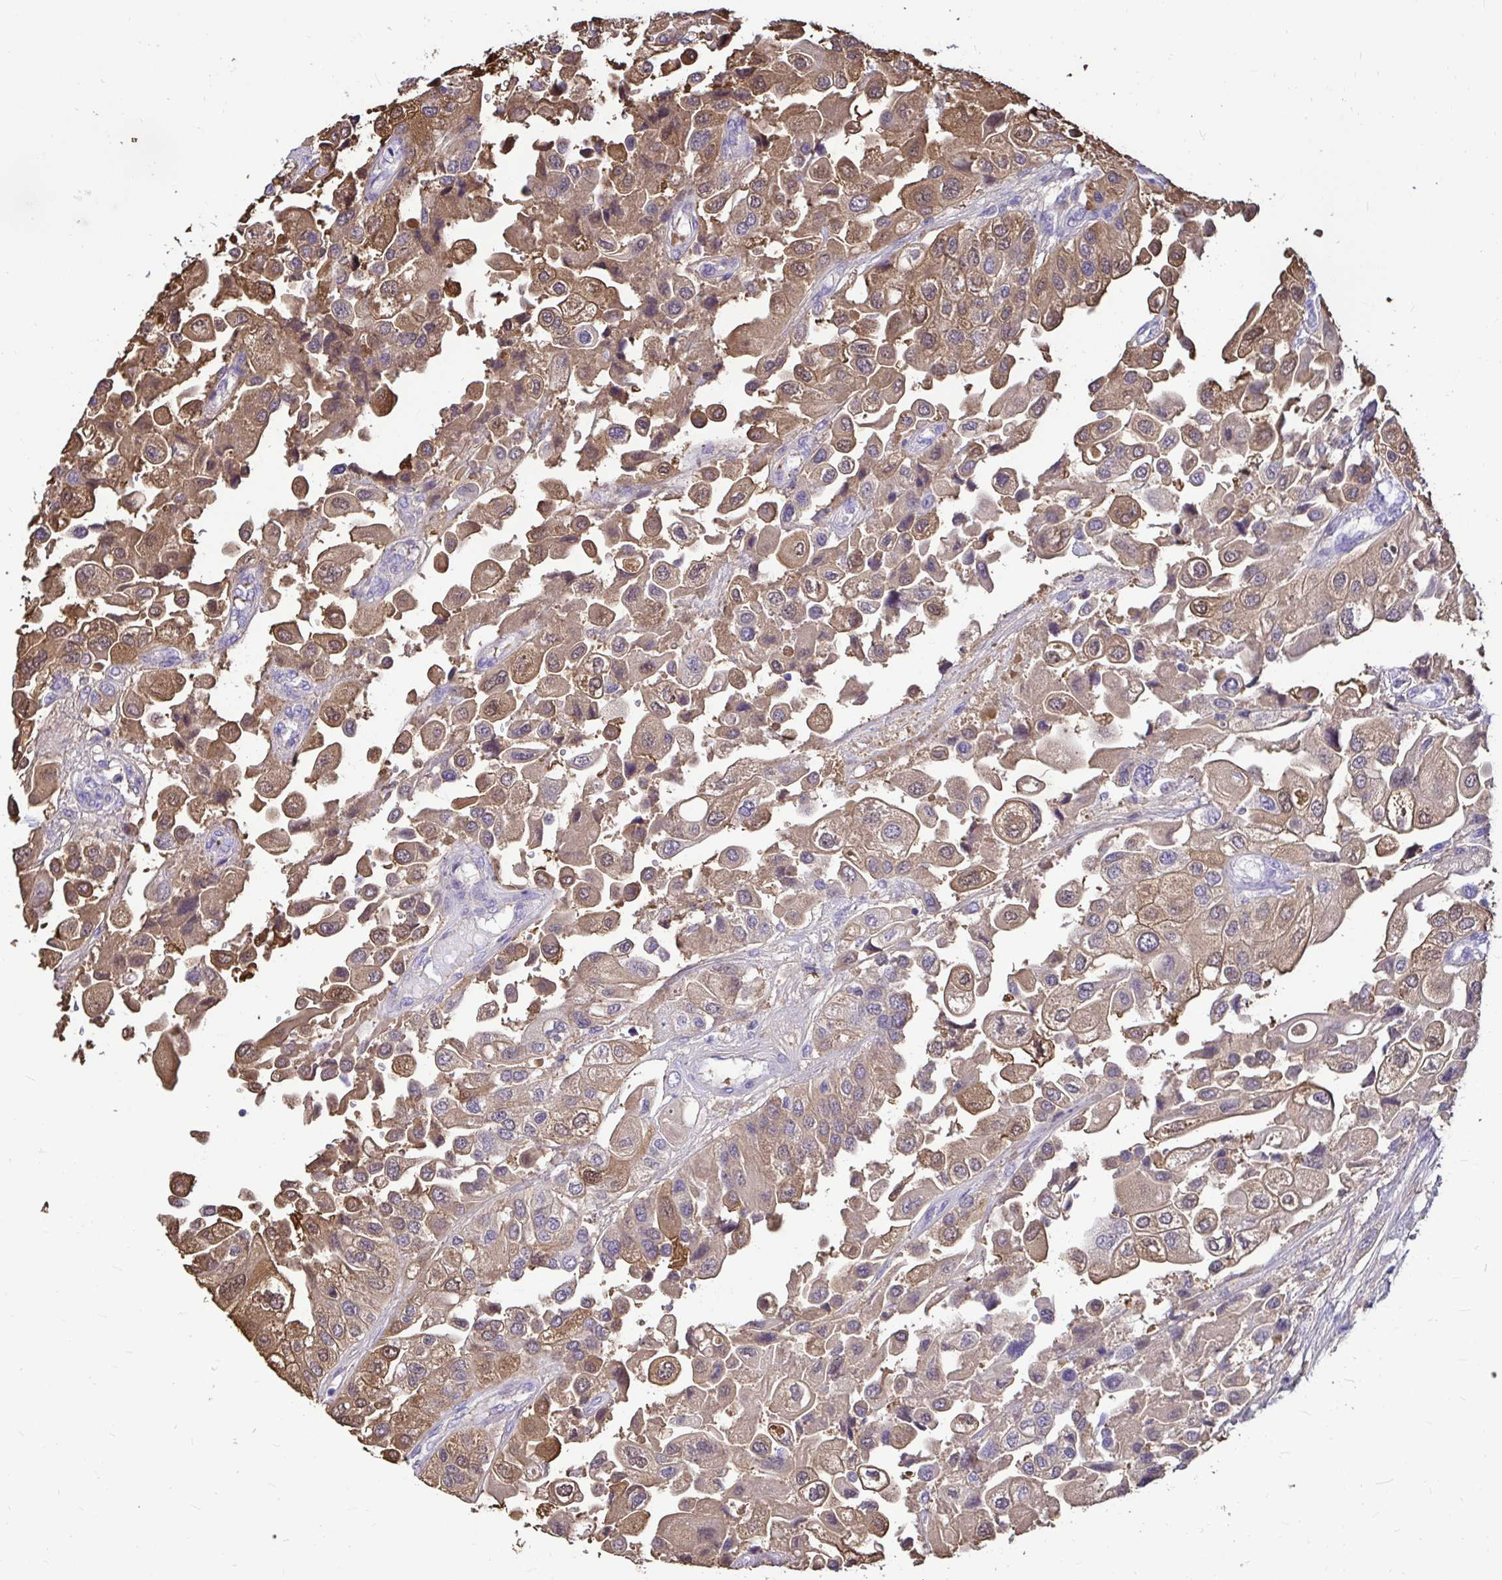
{"staining": {"intensity": "moderate", "quantity": ">75%", "location": "cytoplasmic/membranous,nuclear"}, "tissue": "urothelial cancer", "cell_type": "Tumor cells", "image_type": "cancer", "snomed": [{"axis": "morphology", "description": "Urothelial carcinoma, High grade"}, {"axis": "topography", "description": "Urinary bladder"}], "caption": "Immunohistochemistry (DAB) staining of high-grade urothelial carcinoma exhibits moderate cytoplasmic/membranous and nuclear protein expression in approximately >75% of tumor cells. Using DAB (brown) and hematoxylin (blue) stains, captured at high magnification using brightfield microscopy.", "gene": "IDH1", "patient": {"sex": "female", "age": 64}}